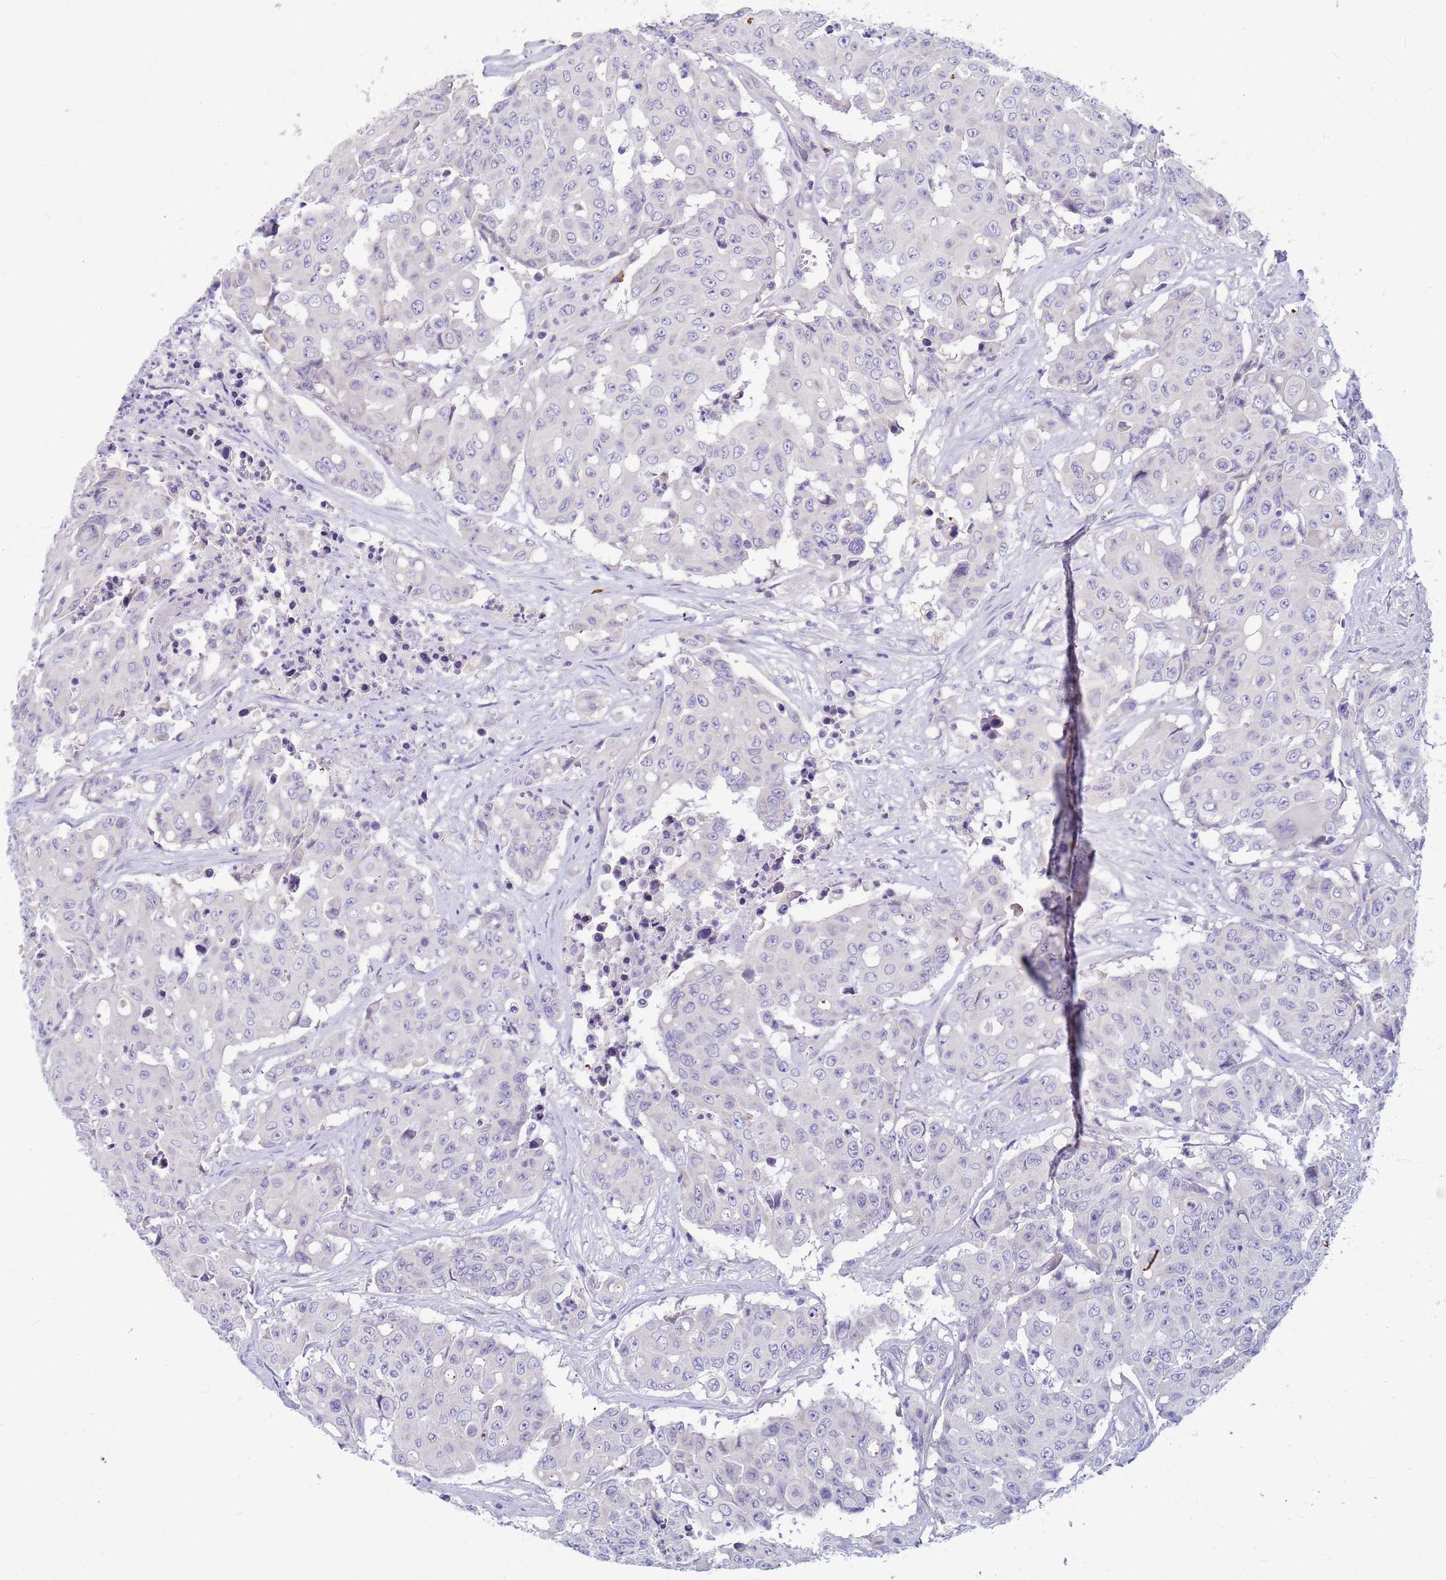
{"staining": {"intensity": "negative", "quantity": "none", "location": "none"}, "tissue": "colorectal cancer", "cell_type": "Tumor cells", "image_type": "cancer", "snomed": [{"axis": "morphology", "description": "Adenocarcinoma, NOS"}, {"axis": "topography", "description": "Colon"}], "caption": "Tumor cells are negative for brown protein staining in adenocarcinoma (colorectal).", "gene": "DPRX", "patient": {"sex": "male", "age": 51}}